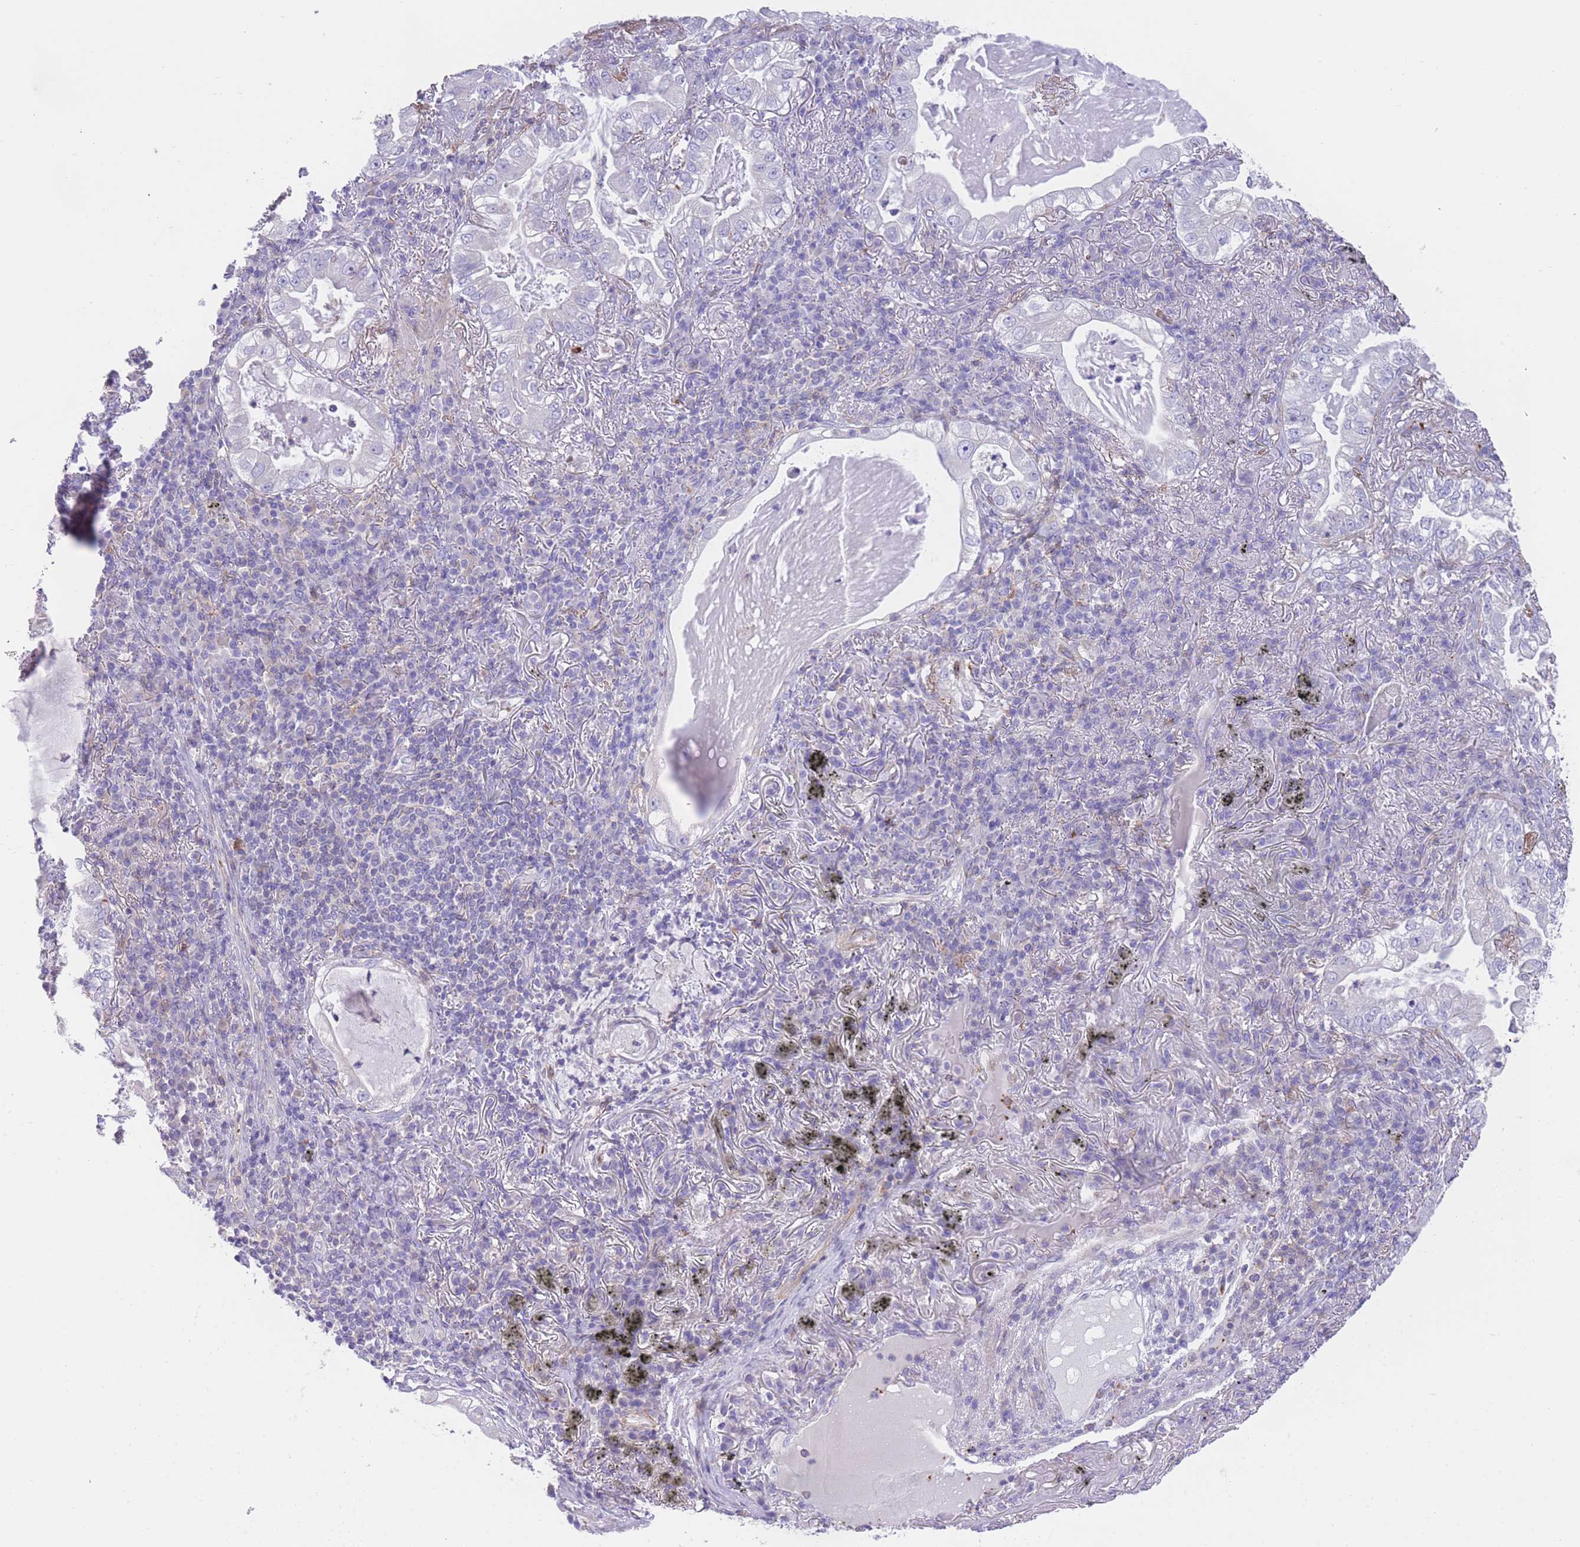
{"staining": {"intensity": "negative", "quantity": "none", "location": "none"}, "tissue": "lung cancer", "cell_type": "Tumor cells", "image_type": "cancer", "snomed": [{"axis": "morphology", "description": "Adenocarcinoma, NOS"}, {"axis": "topography", "description": "Lung"}], "caption": "A micrograph of human lung cancer (adenocarcinoma) is negative for staining in tumor cells. (IHC, brightfield microscopy, high magnification).", "gene": "LDB3", "patient": {"sex": "female", "age": 73}}